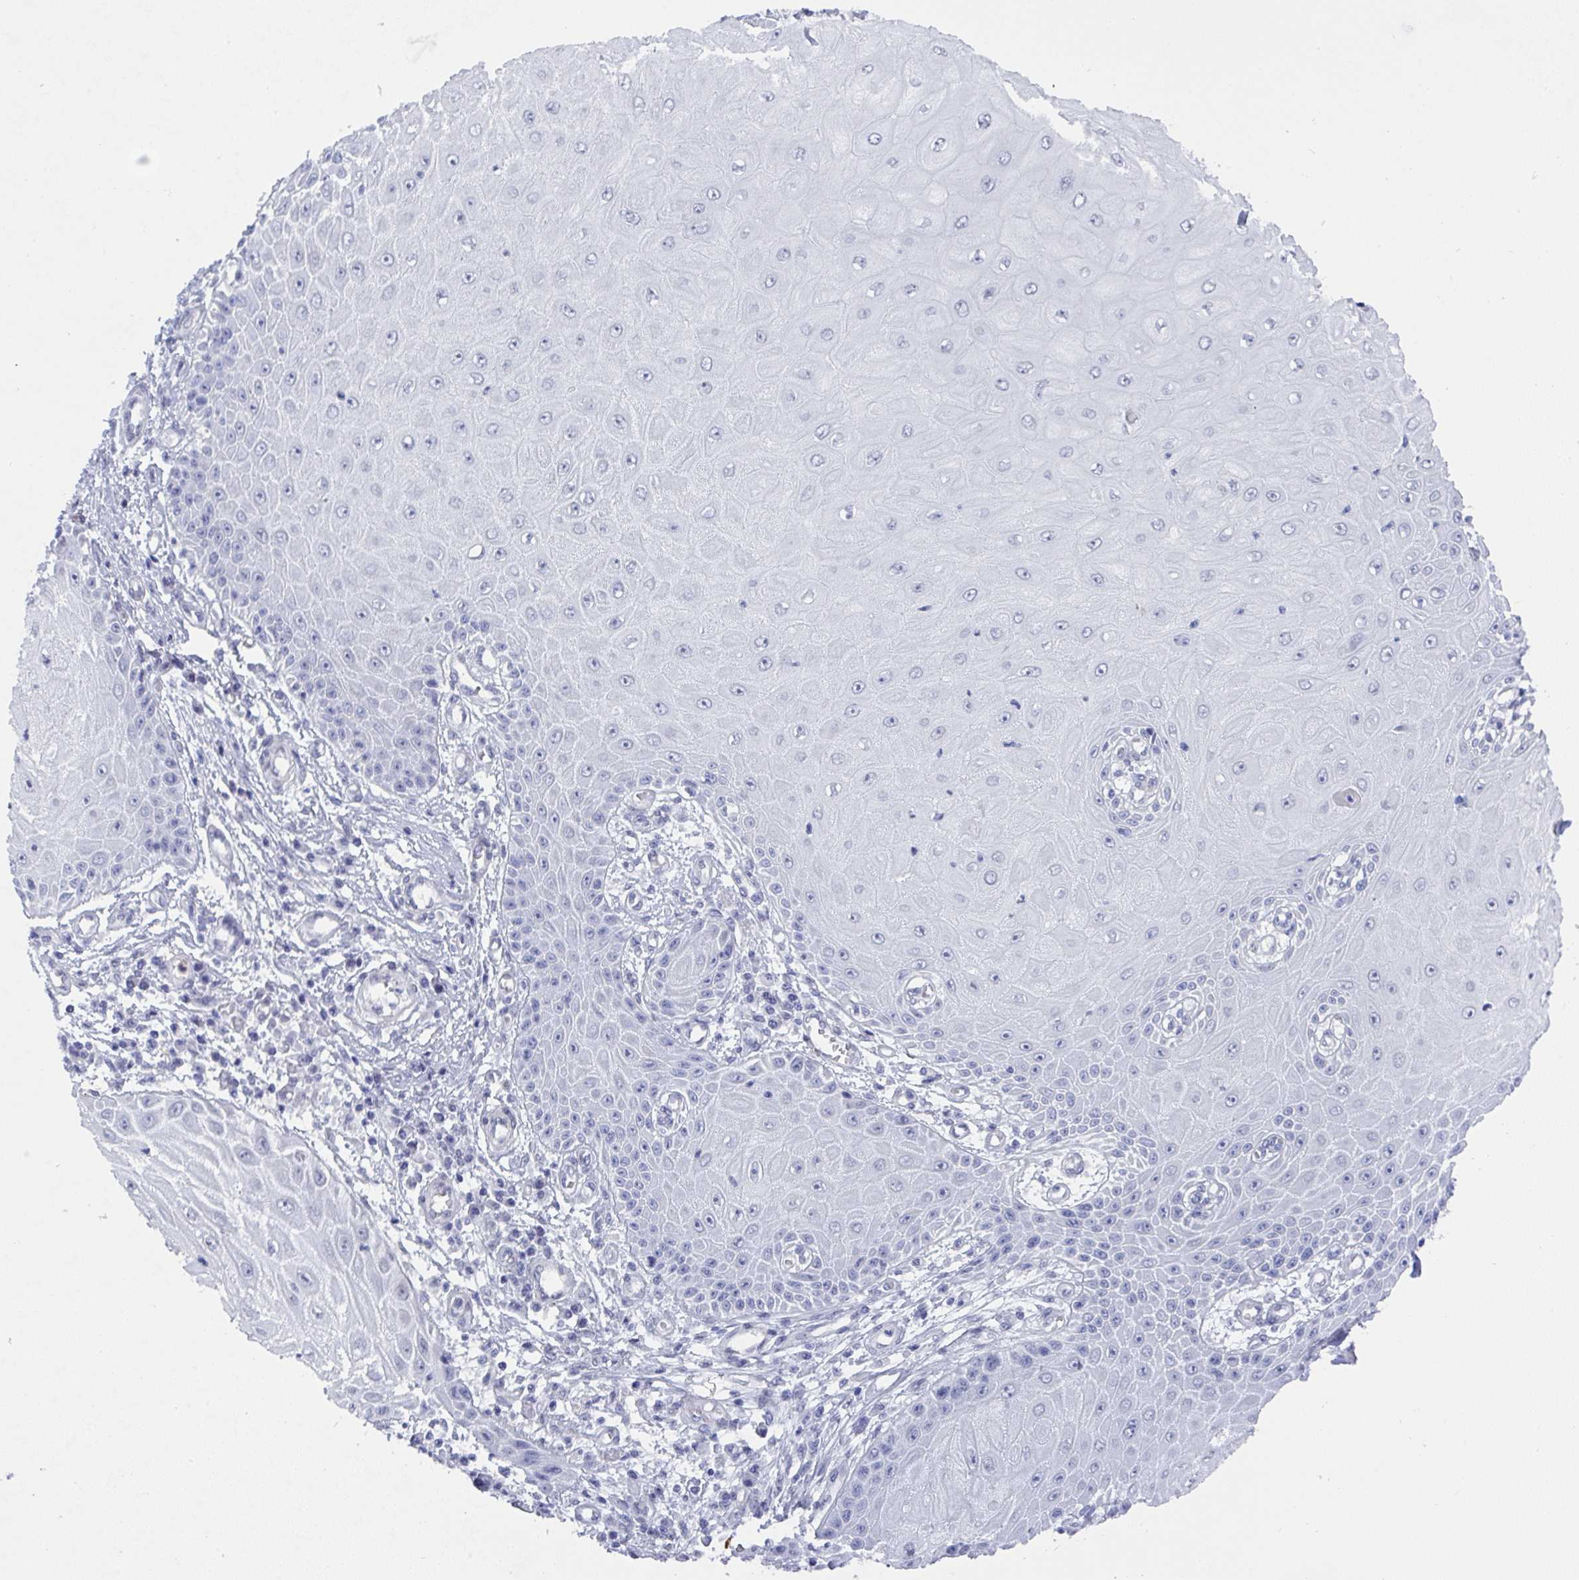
{"staining": {"intensity": "negative", "quantity": "none", "location": "none"}, "tissue": "skin cancer", "cell_type": "Tumor cells", "image_type": "cancer", "snomed": [{"axis": "morphology", "description": "Squamous cell carcinoma, NOS"}, {"axis": "topography", "description": "Skin"}, {"axis": "topography", "description": "Vulva"}], "caption": "Squamous cell carcinoma (skin) stained for a protein using IHC displays no positivity tumor cells.", "gene": "MFSD4A", "patient": {"sex": "female", "age": 44}}